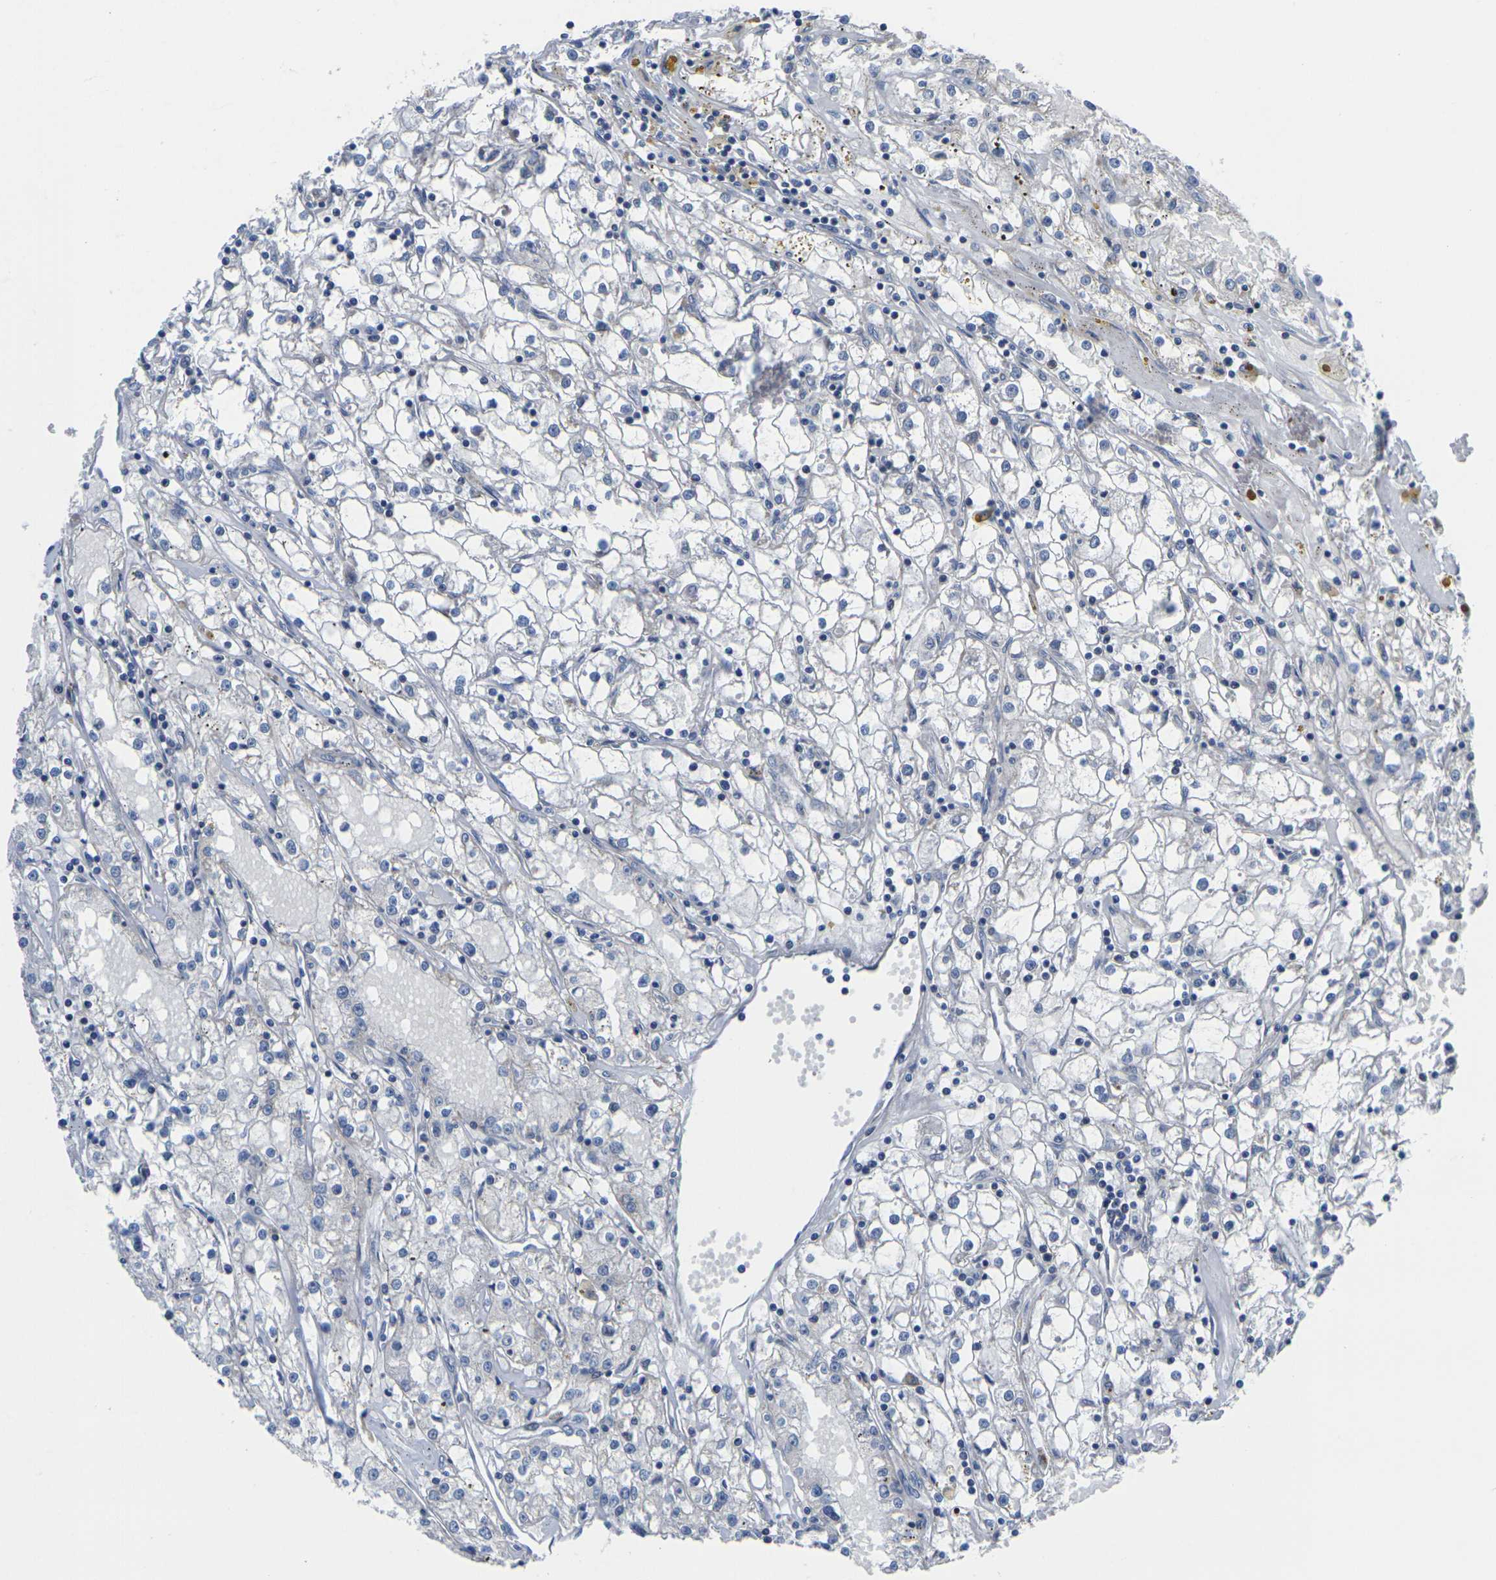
{"staining": {"intensity": "negative", "quantity": "none", "location": "none"}, "tissue": "renal cancer", "cell_type": "Tumor cells", "image_type": "cancer", "snomed": [{"axis": "morphology", "description": "Adenocarcinoma, NOS"}, {"axis": "topography", "description": "Kidney"}], "caption": "IHC of adenocarcinoma (renal) exhibits no expression in tumor cells. (Stains: DAB immunohistochemistry with hematoxylin counter stain, Microscopy: brightfield microscopy at high magnification).", "gene": "TMEM204", "patient": {"sex": "male", "age": 56}}